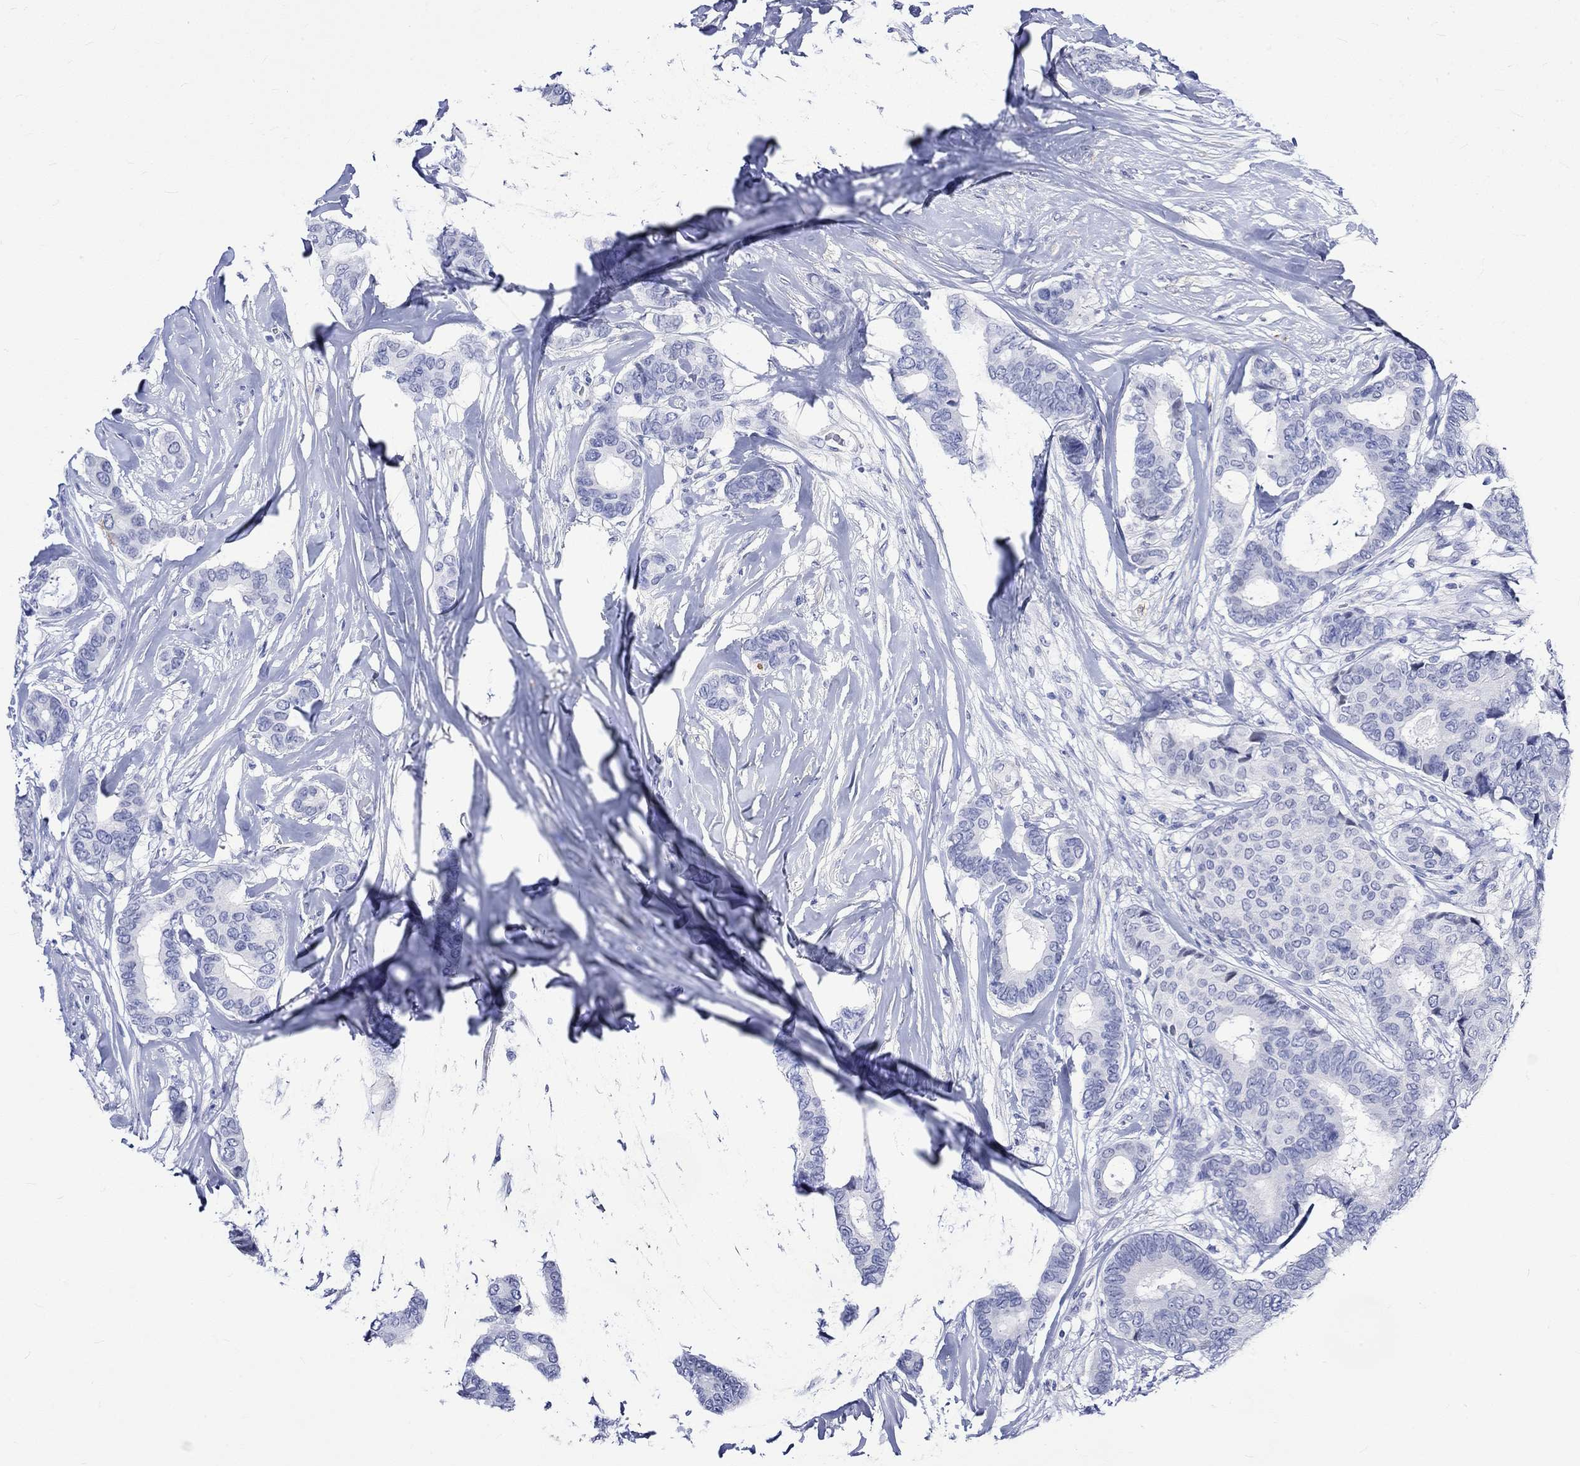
{"staining": {"intensity": "negative", "quantity": "none", "location": "none"}, "tissue": "breast cancer", "cell_type": "Tumor cells", "image_type": "cancer", "snomed": [{"axis": "morphology", "description": "Duct carcinoma"}, {"axis": "topography", "description": "Breast"}], "caption": "The photomicrograph displays no staining of tumor cells in infiltrating ductal carcinoma (breast).", "gene": "CRYAB", "patient": {"sex": "female", "age": 75}}